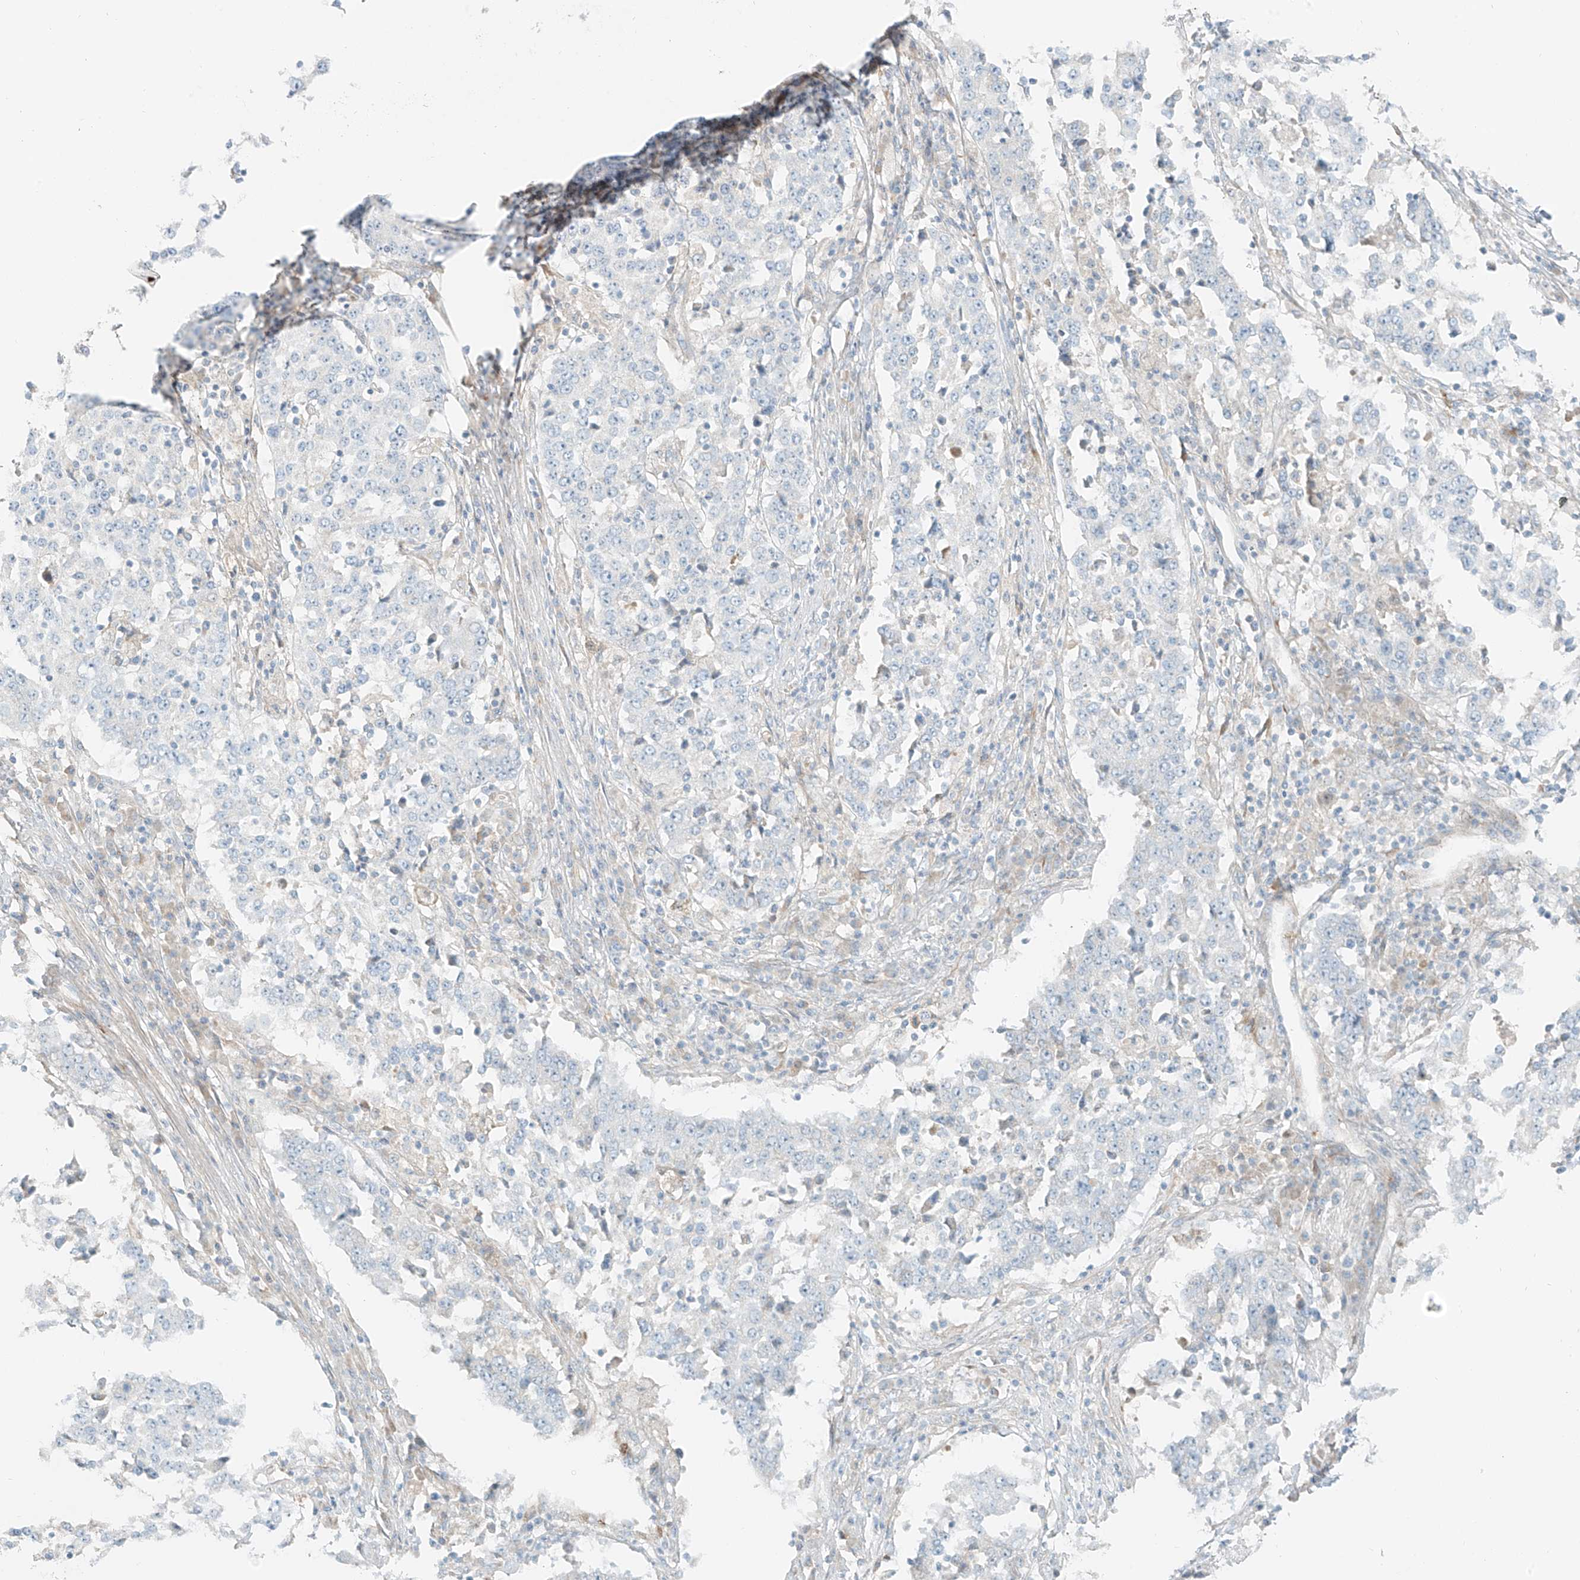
{"staining": {"intensity": "negative", "quantity": "none", "location": "none"}, "tissue": "stomach cancer", "cell_type": "Tumor cells", "image_type": "cancer", "snomed": [{"axis": "morphology", "description": "Adenocarcinoma, NOS"}, {"axis": "topography", "description": "Stomach"}], "caption": "Immunohistochemistry micrograph of human stomach cancer stained for a protein (brown), which displays no expression in tumor cells.", "gene": "FSTL1", "patient": {"sex": "male", "age": 59}}